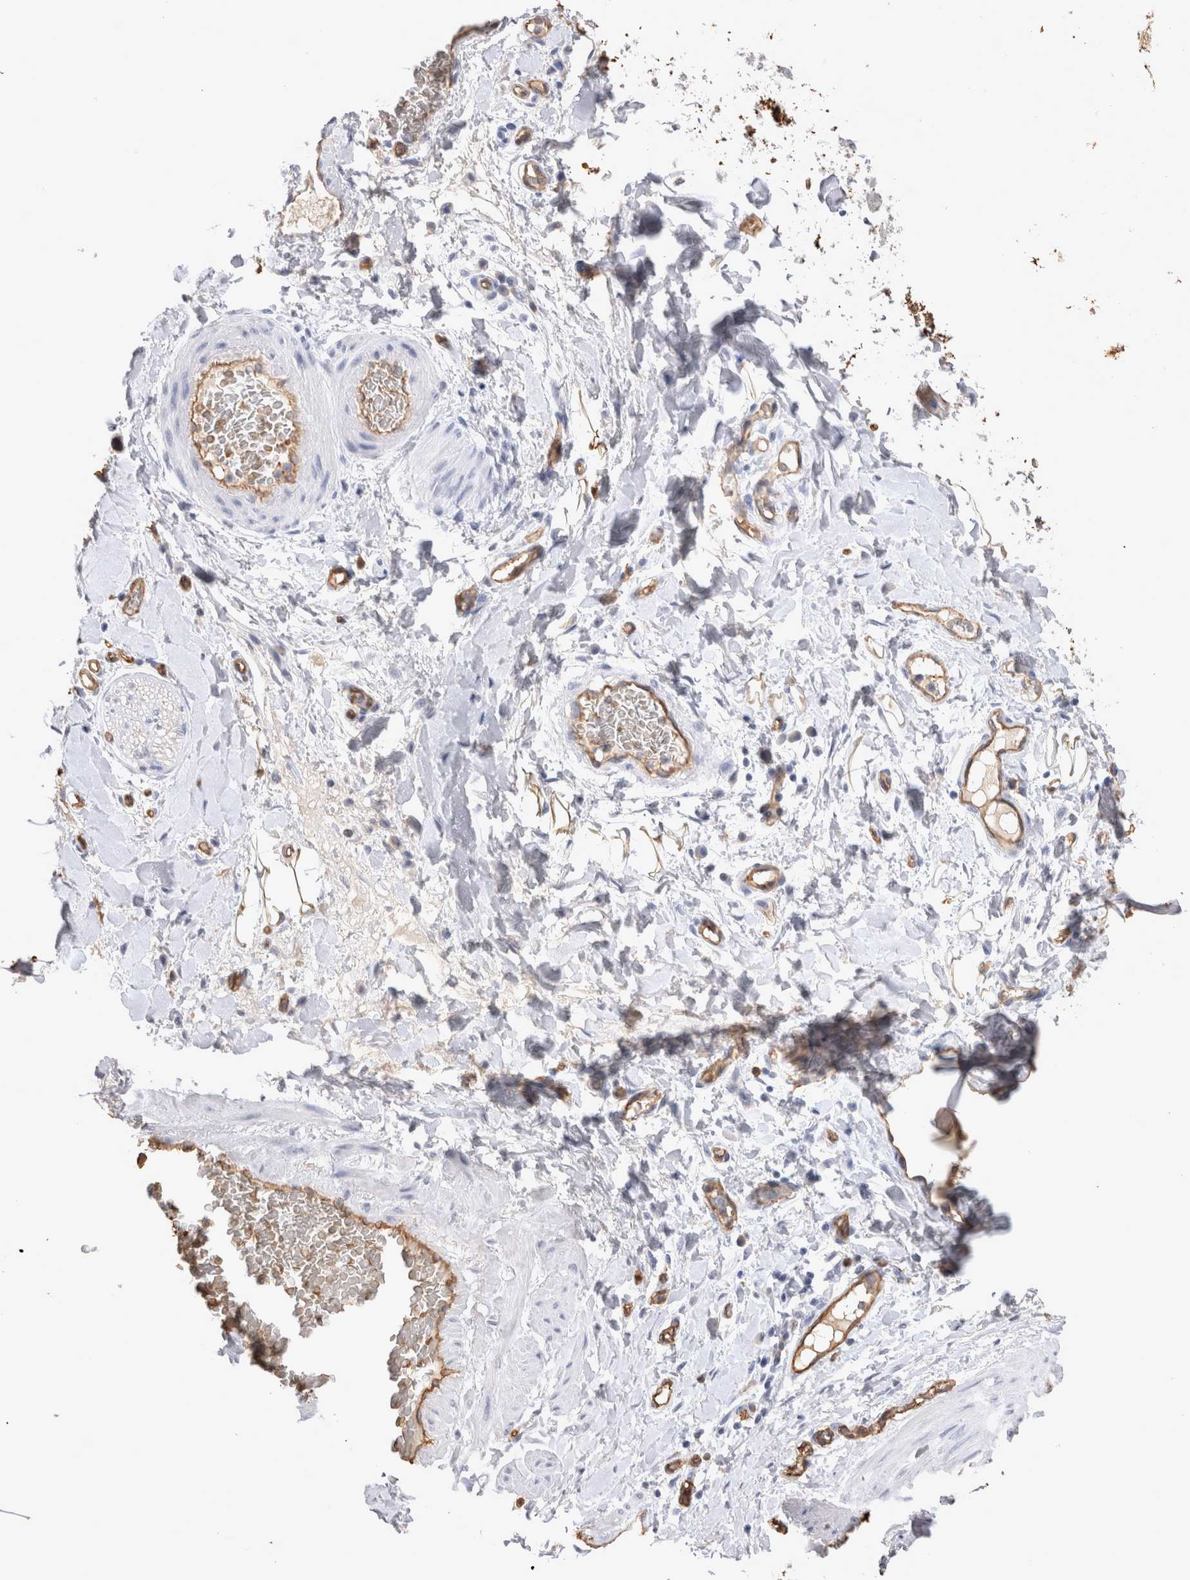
{"staining": {"intensity": "negative", "quantity": "none", "location": "none"}, "tissue": "adipose tissue", "cell_type": "Adipocytes", "image_type": "normal", "snomed": [{"axis": "morphology", "description": "Normal tissue, NOS"}, {"axis": "morphology", "description": "Adenocarcinoma, NOS"}, {"axis": "topography", "description": "Esophagus"}], "caption": "Micrograph shows no protein staining in adipocytes of unremarkable adipose tissue. (Brightfield microscopy of DAB (3,3'-diaminobenzidine) immunohistochemistry (IHC) at high magnification).", "gene": "IL17RC", "patient": {"sex": "male", "age": 62}}